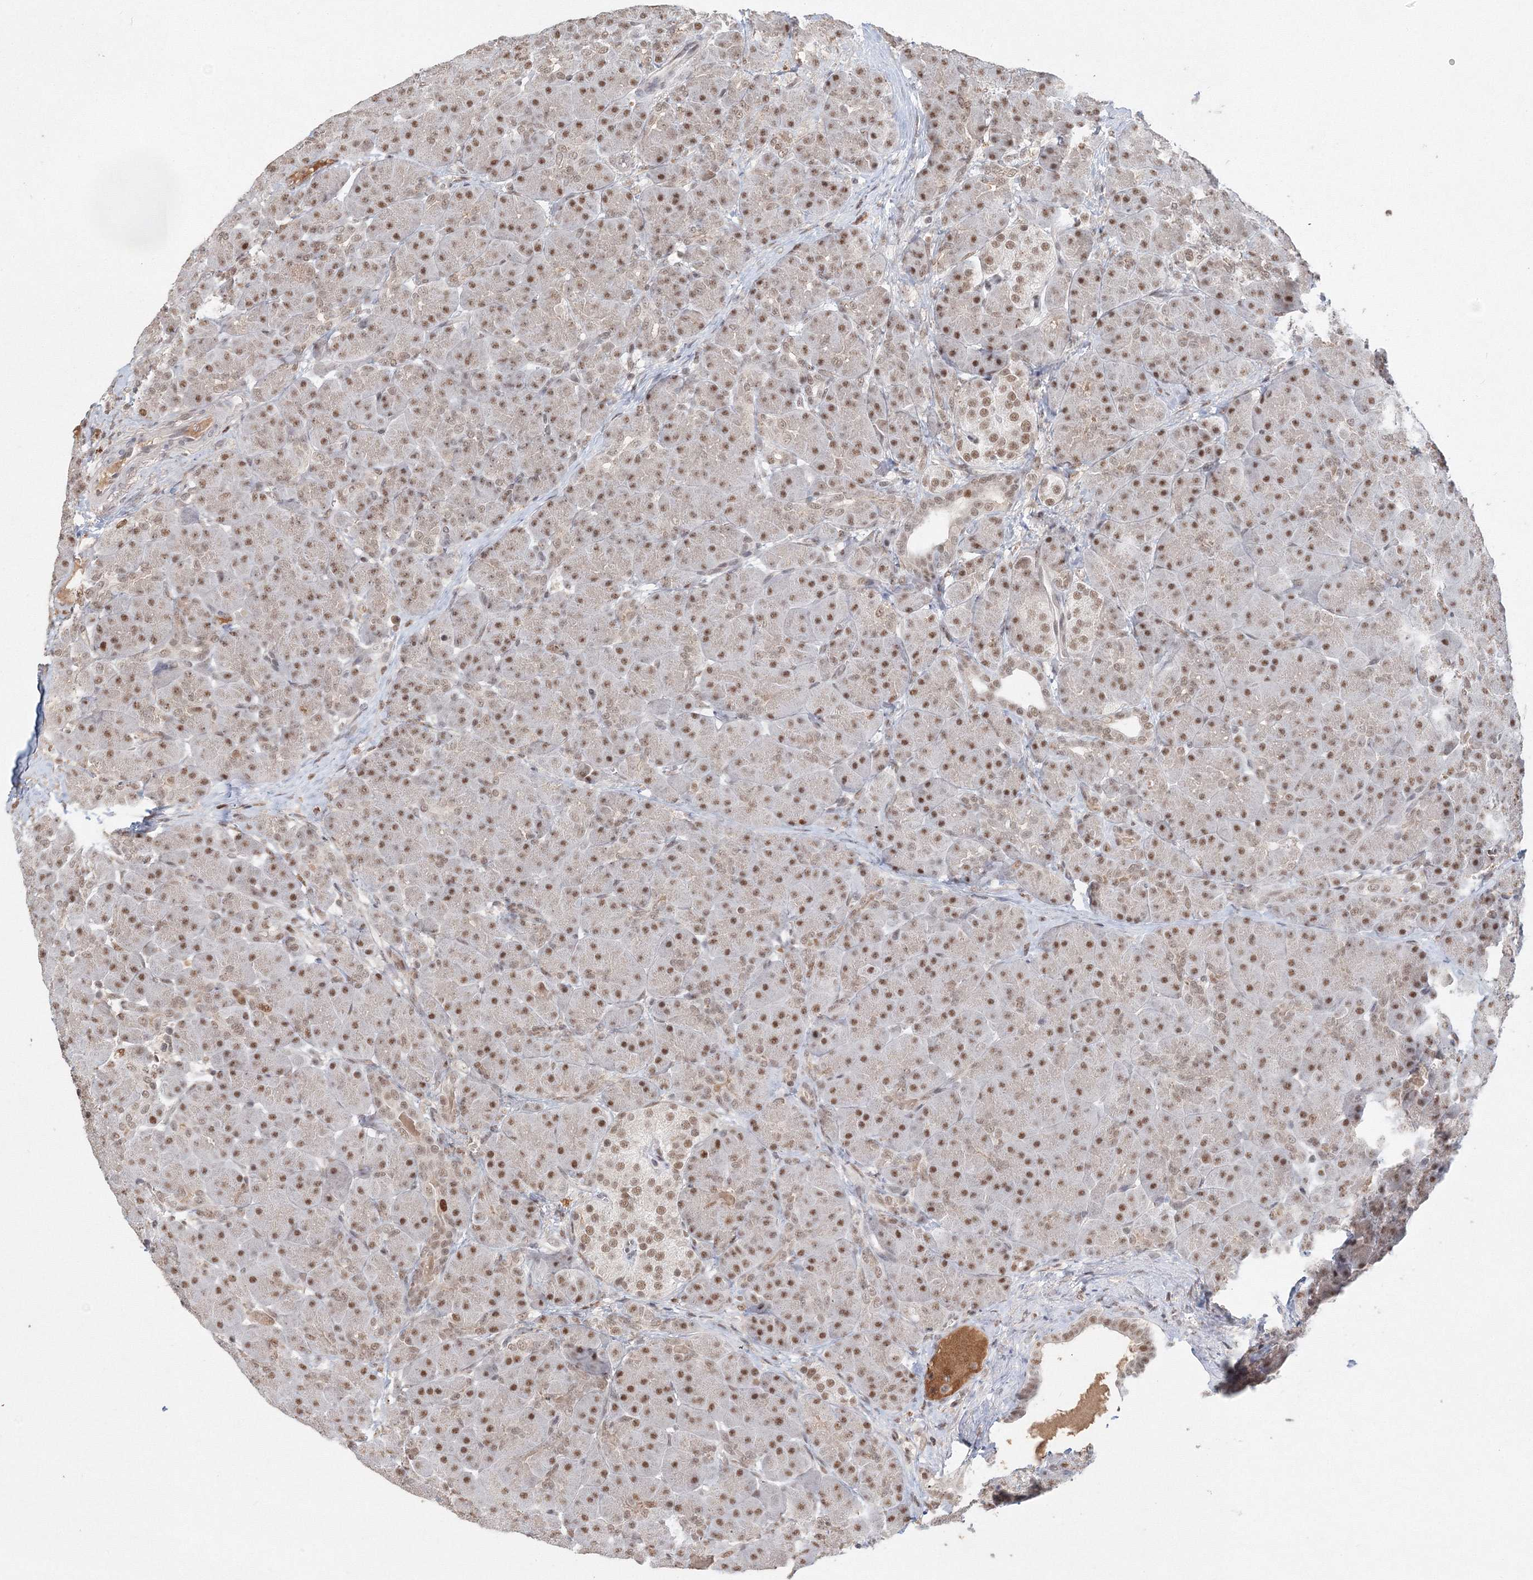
{"staining": {"intensity": "moderate", "quantity": ">75%", "location": "nuclear"}, "tissue": "pancreas", "cell_type": "Exocrine glandular cells", "image_type": "normal", "snomed": [{"axis": "morphology", "description": "Normal tissue, NOS"}, {"axis": "topography", "description": "Pancreas"}], "caption": "Immunohistochemistry (IHC) staining of normal pancreas, which shows medium levels of moderate nuclear staining in about >75% of exocrine glandular cells indicating moderate nuclear protein staining. The staining was performed using DAB (brown) for protein detection and nuclei were counterstained in hematoxylin (blue).", "gene": "IWS1", "patient": {"sex": "male", "age": 66}}